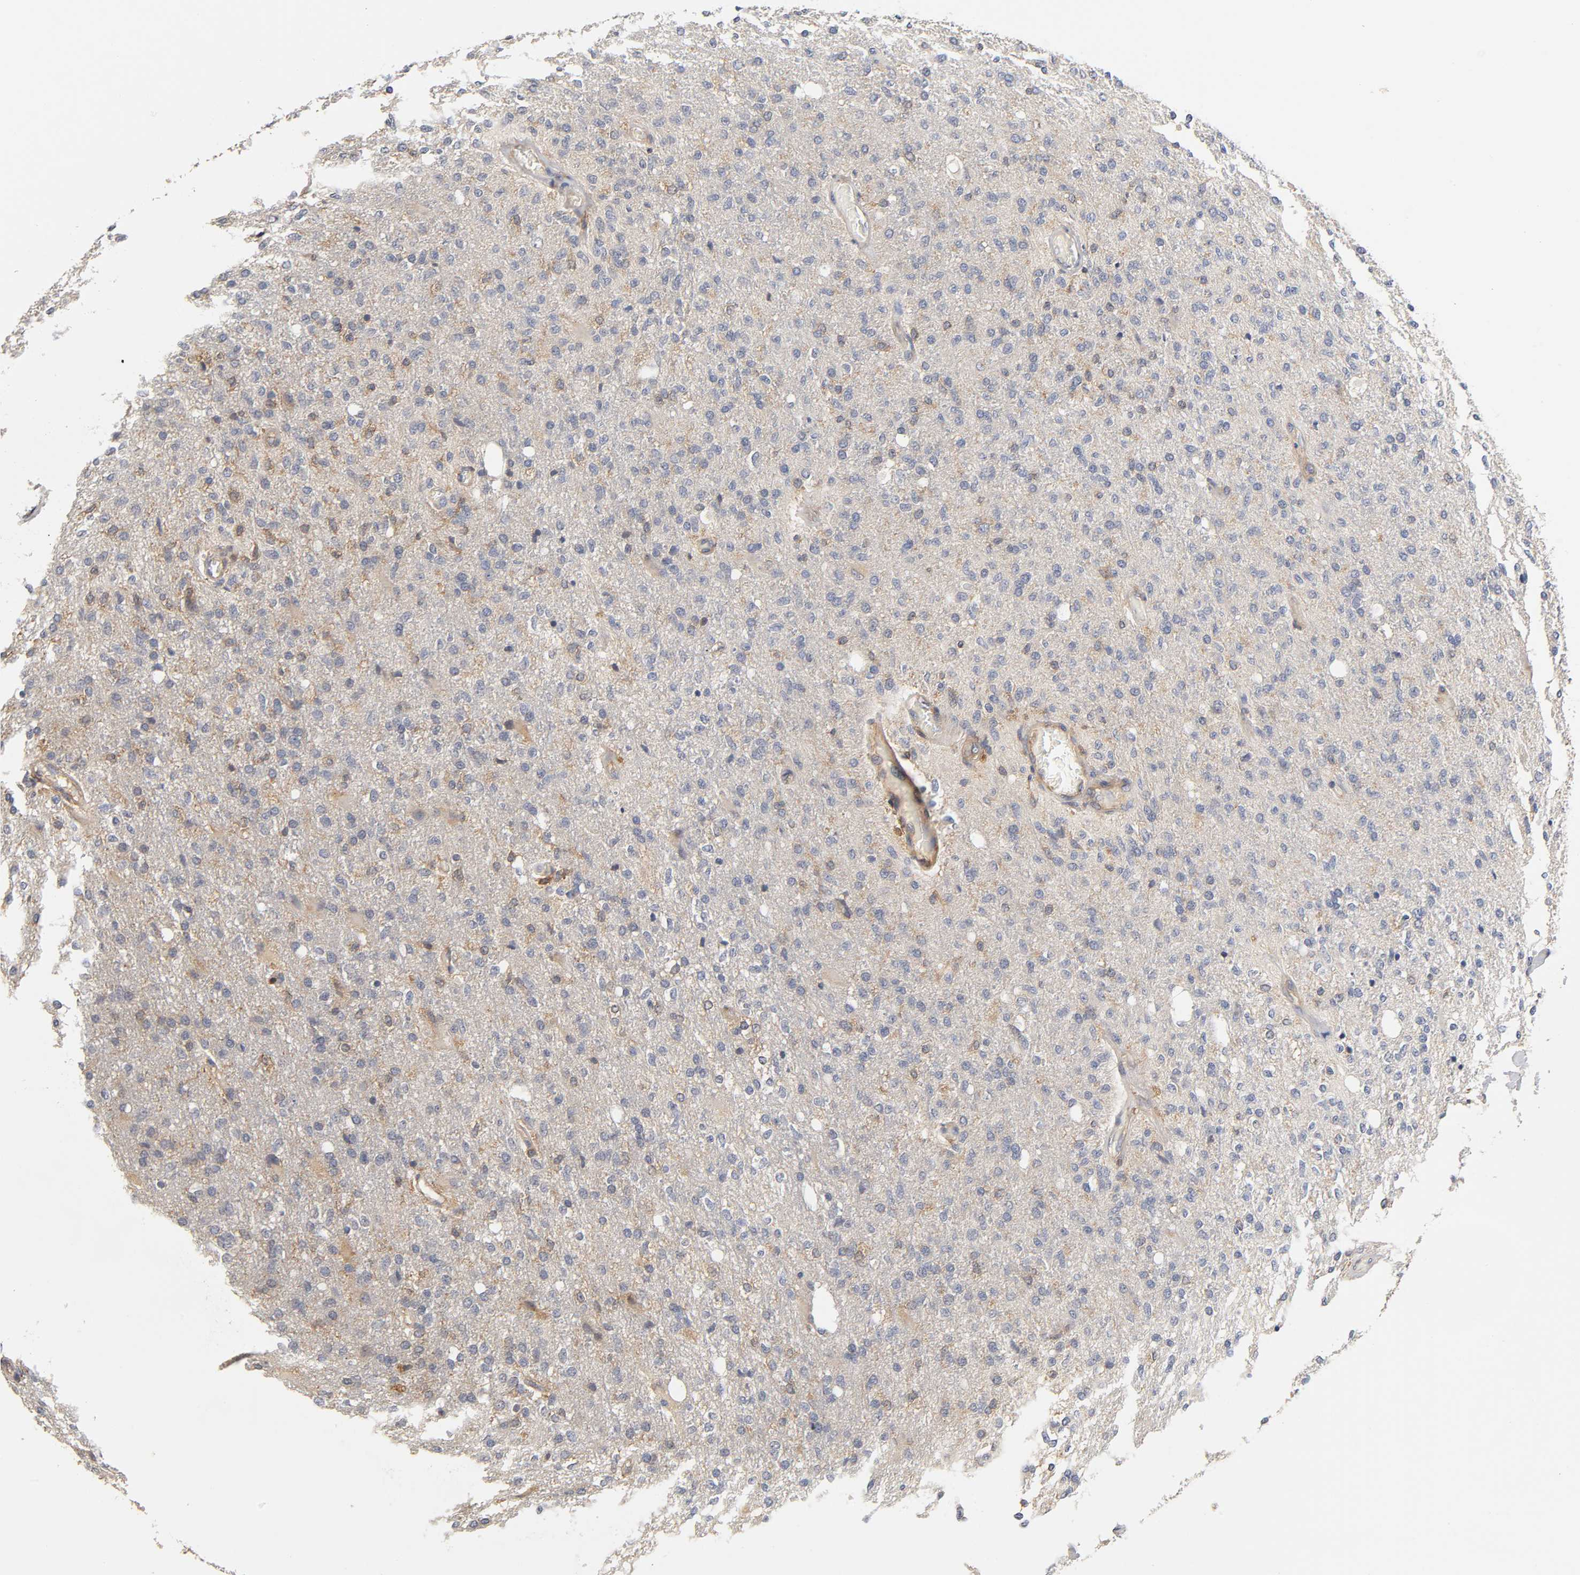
{"staining": {"intensity": "moderate", "quantity": ">75%", "location": "cytoplasmic/membranous"}, "tissue": "glioma", "cell_type": "Tumor cells", "image_type": "cancer", "snomed": [{"axis": "morphology", "description": "Normal tissue, NOS"}, {"axis": "morphology", "description": "Glioma, malignant, High grade"}, {"axis": "topography", "description": "Cerebral cortex"}], "caption": "This histopathology image exhibits immunohistochemistry staining of malignant glioma (high-grade), with medium moderate cytoplasmic/membranous staining in about >75% of tumor cells.", "gene": "ACTR2", "patient": {"sex": "male", "age": 77}}